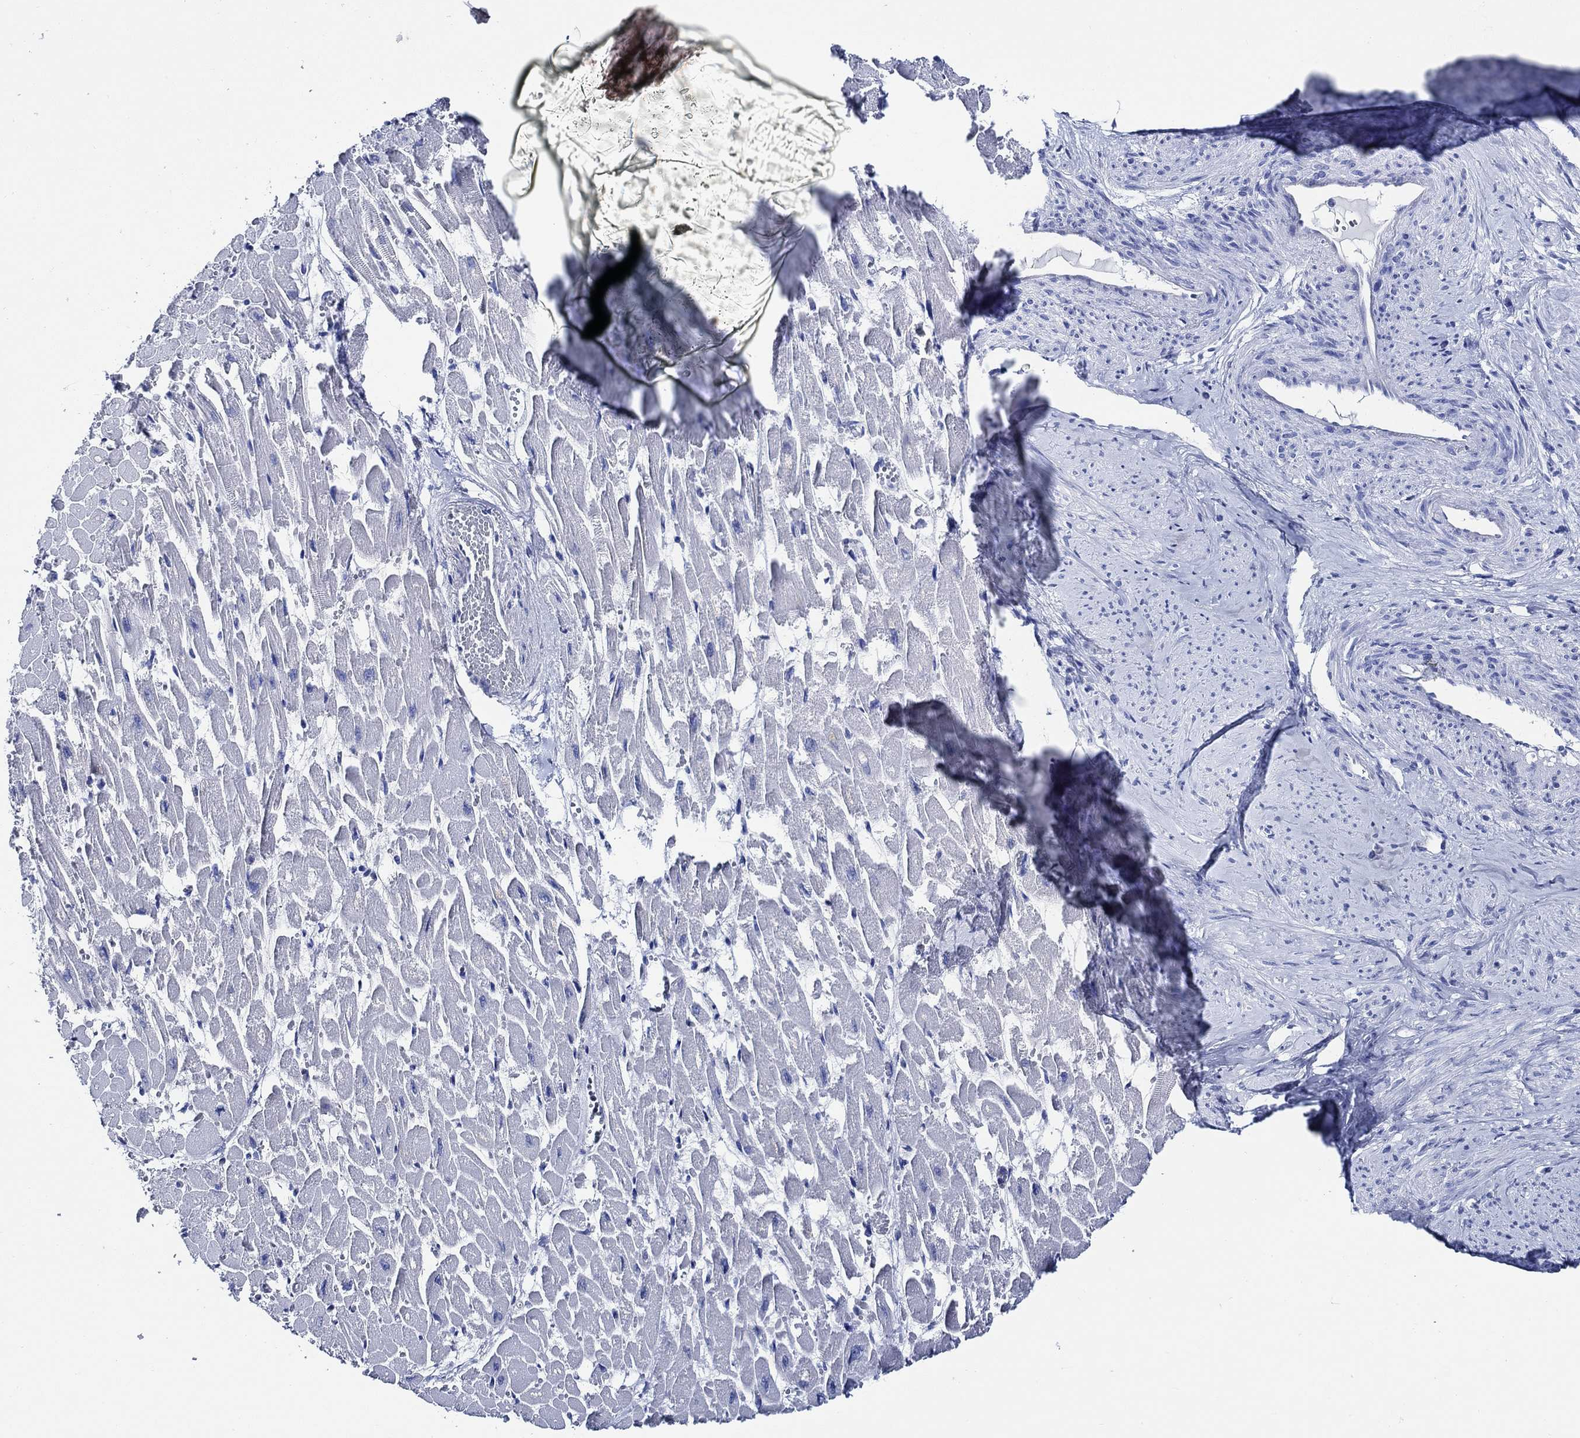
{"staining": {"intensity": "negative", "quantity": "none", "location": "none"}, "tissue": "heart muscle", "cell_type": "Cardiomyocytes", "image_type": "normal", "snomed": [{"axis": "morphology", "description": "Normal tissue, NOS"}, {"axis": "topography", "description": "Heart"}], "caption": "Protein analysis of normal heart muscle reveals no significant positivity in cardiomyocytes. (Brightfield microscopy of DAB (3,3'-diaminobenzidine) immunohistochemistry at high magnification).", "gene": "WDR62", "patient": {"sex": "female", "age": 52}}